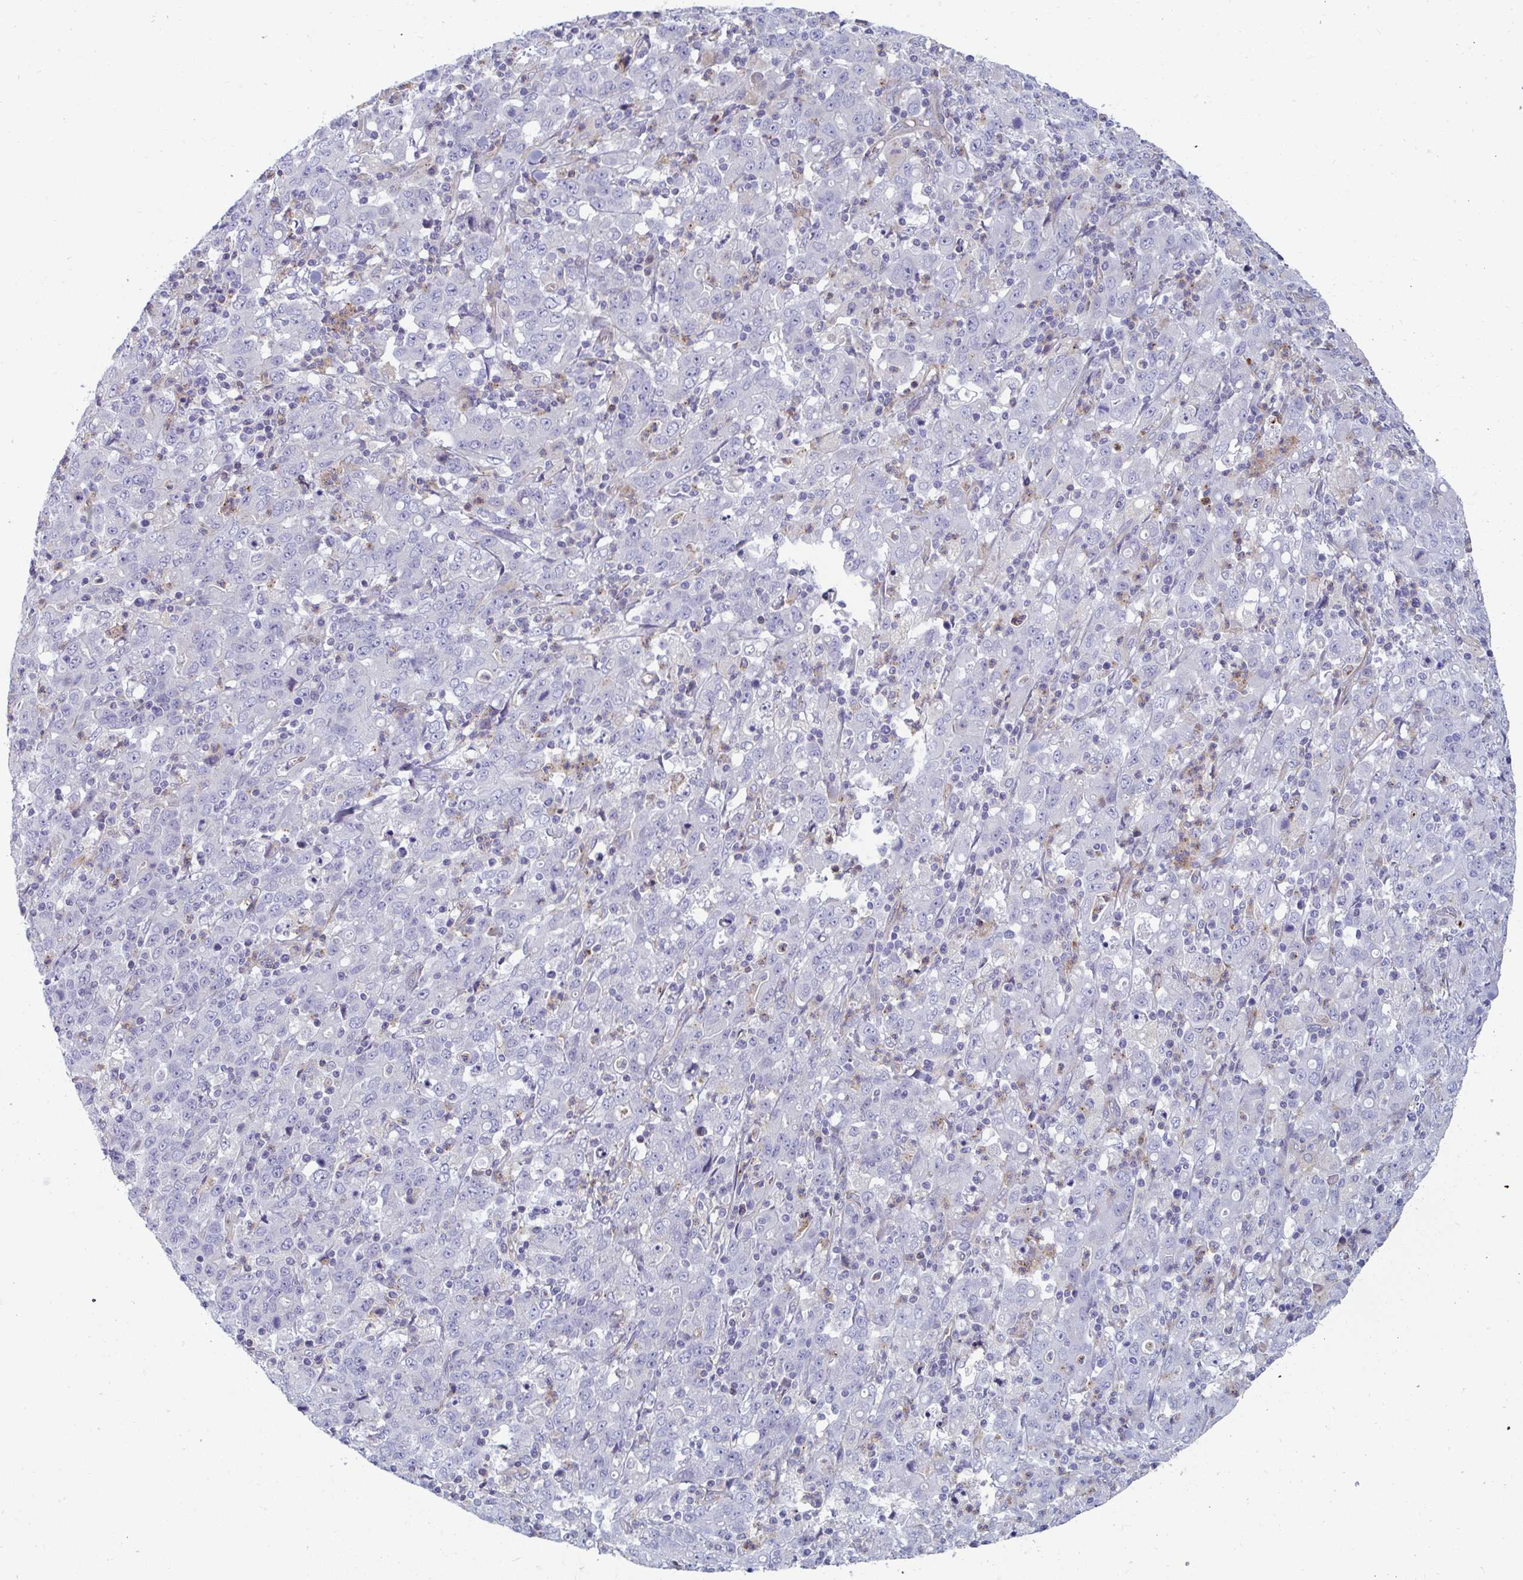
{"staining": {"intensity": "negative", "quantity": "none", "location": "none"}, "tissue": "stomach cancer", "cell_type": "Tumor cells", "image_type": "cancer", "snomed": [{"axis": "morphology", "description": "Adenocarcinoma, NOS"}, {"axis": "topography", "description": "Stomach, upper"}], "caption": "A histopathology image of human stomach cancer (adenocarcinoma) is negative for staining in tumor cells.", "gene": "SLC9A6", "patient": {"sex": "male", "age": 69}}